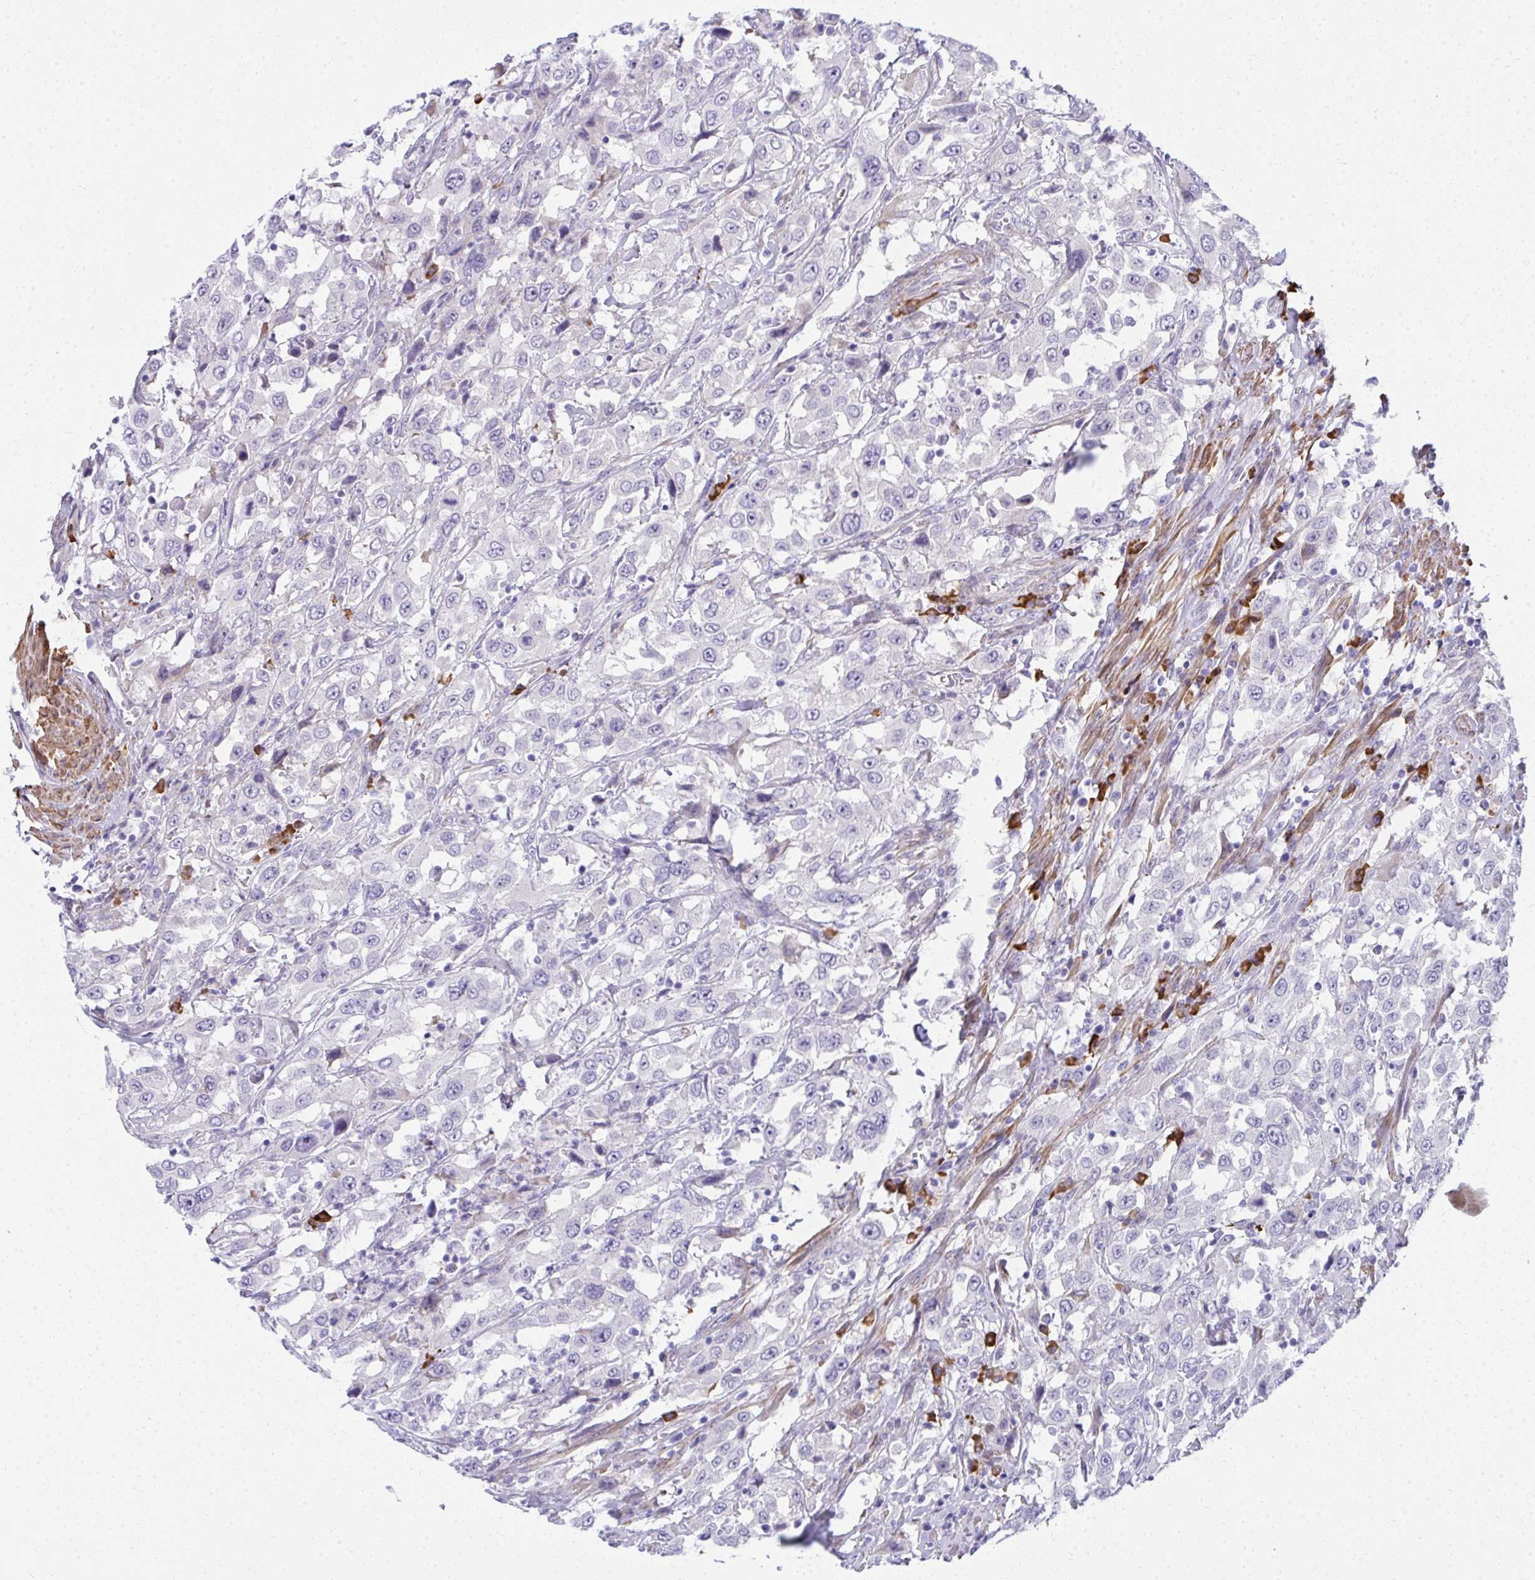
{"staining": {"intensity": "negative", "quantity": "none", "location": "none"}, "tissue": "urothelial cancer", "cell_type": "Tumor cells", "image_type": "cancer", "snomed": [{"axis": "morphology", "description": "Urothelial carcinoma, High grade"}, {"axis": "topography", "description": "Urinary bladder"}], "caption": "A high-resolution photomicrograph shows IHC staining of high-grade urothelial carcinoma, which displays no significant expression in tumor cells.", "gene": "PUS7L", "patient": {"sex": "male", "age": 61}}